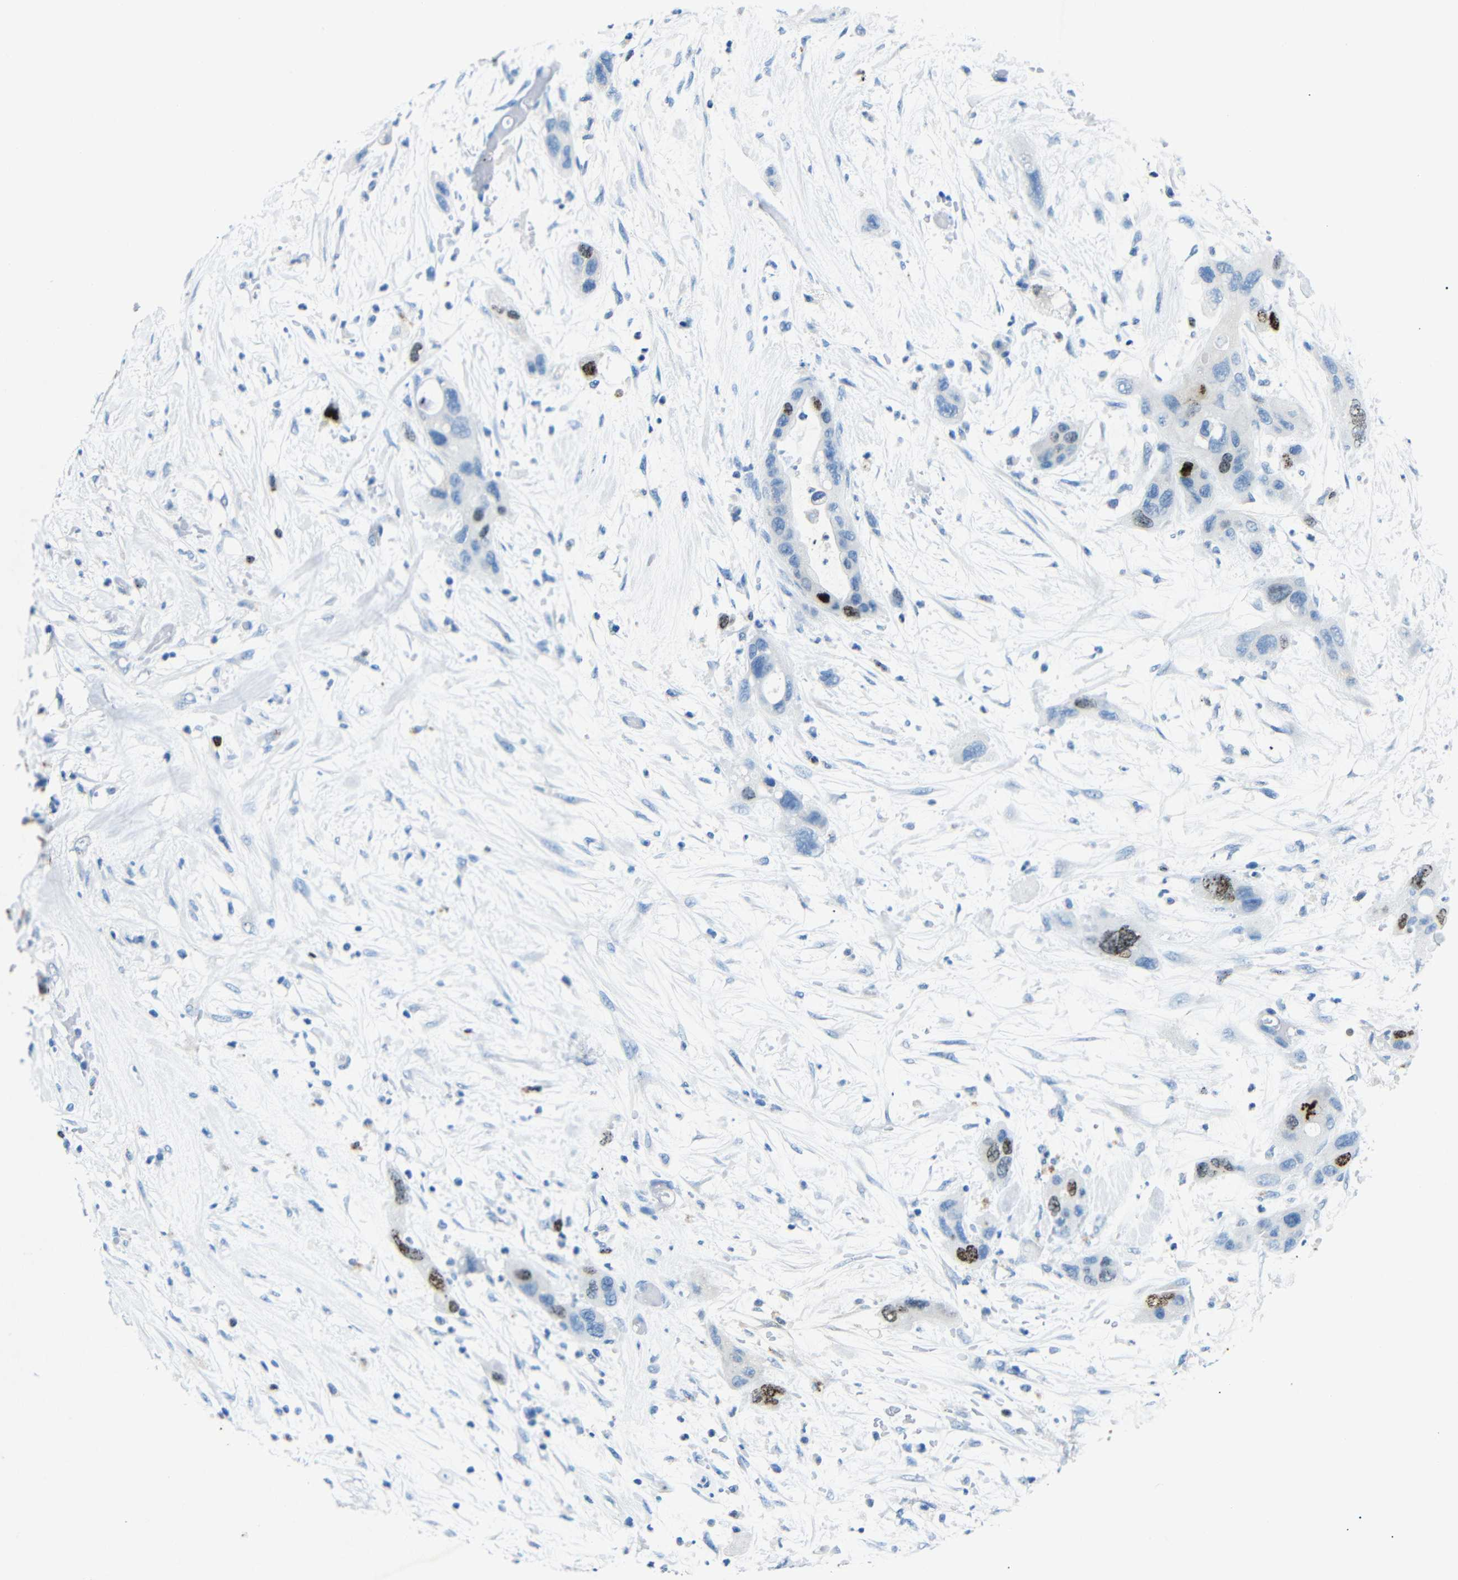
{"staining": {"intensity": "strong", "quantity": "<25%", "location": "nuclear"}, "tissue": "pancreatic cancer", "cell_type": "Tumor cells", "image_type": "cancer", "snomed": [{"axis": "morphology", "description": "Adenocarcinoma, NOS"}, {"axis": "topography", "description": "Pancreas"}], "caption": "Pancreatic cancer was stained to show a protein in brown. There is medium levels of strong nuclear staining in approximately <25% of tumor cells. The staining is performed using DAB brown chromogen to label protein expression. The nuclei are counter-stained blue using hematoxylin.", "gene": "INCENP", "patient": {"sex": "female", "age": 71}}